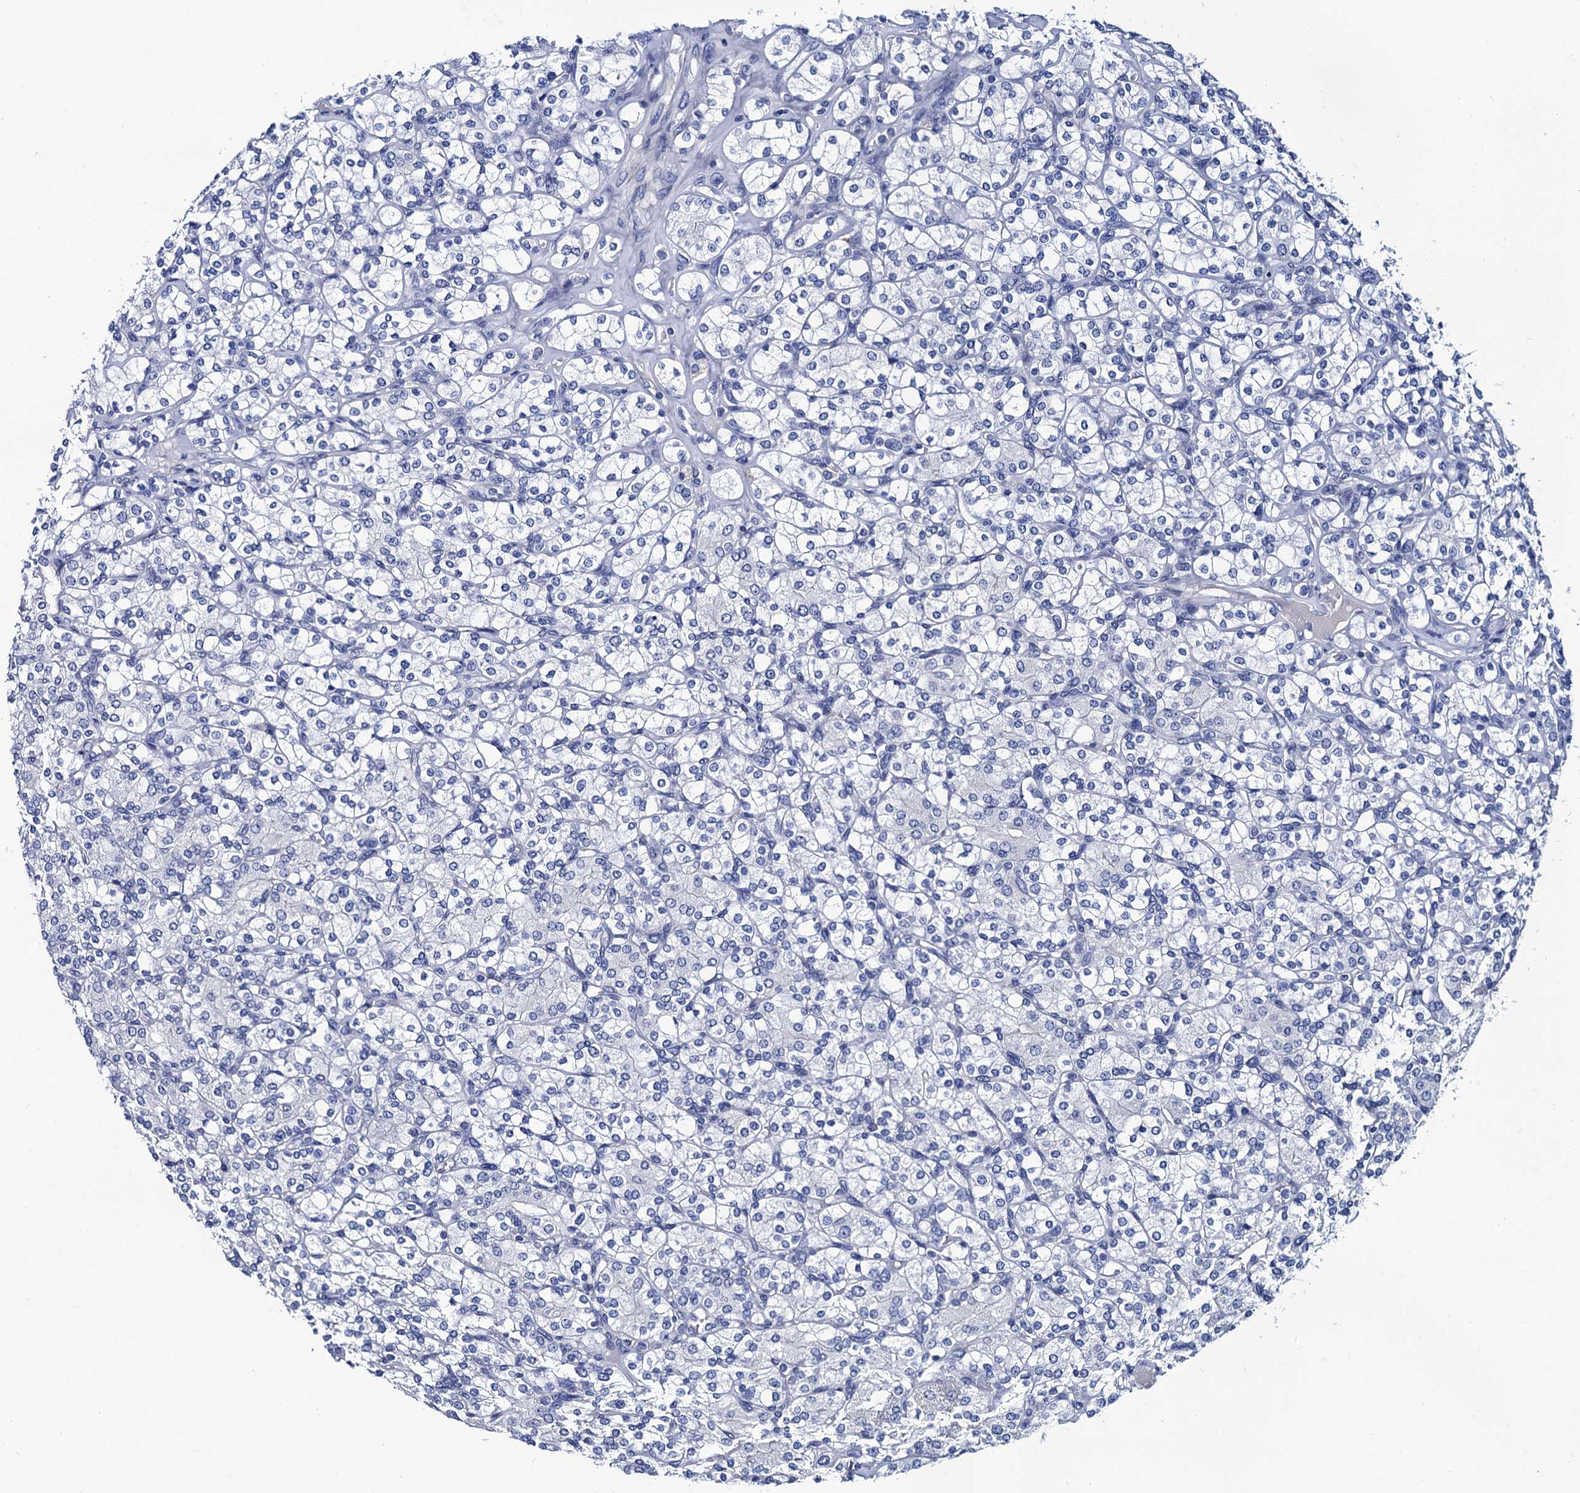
{"staining": {"intensity": "negative", "quantity": "none", "location": "none"}, "tissue": "renal cancer", "cell_type": "Tumor cells", "image_type": "cancer", "snomed": [{"axis": "morphology", "description": "Adenocarcinoma, NOS"}, {"axis": "topography", "description": "Kidney"}], "caption": "IHC of human renal adenocarcinoma shows no positivity in tumor cells. Brightfield microscopy of IHC stained with DAB (brown) and hematoxylin (blue), captured at high magnification.", "gene": "LYPD3", "patient": {"sex": "male", "age": 77}}